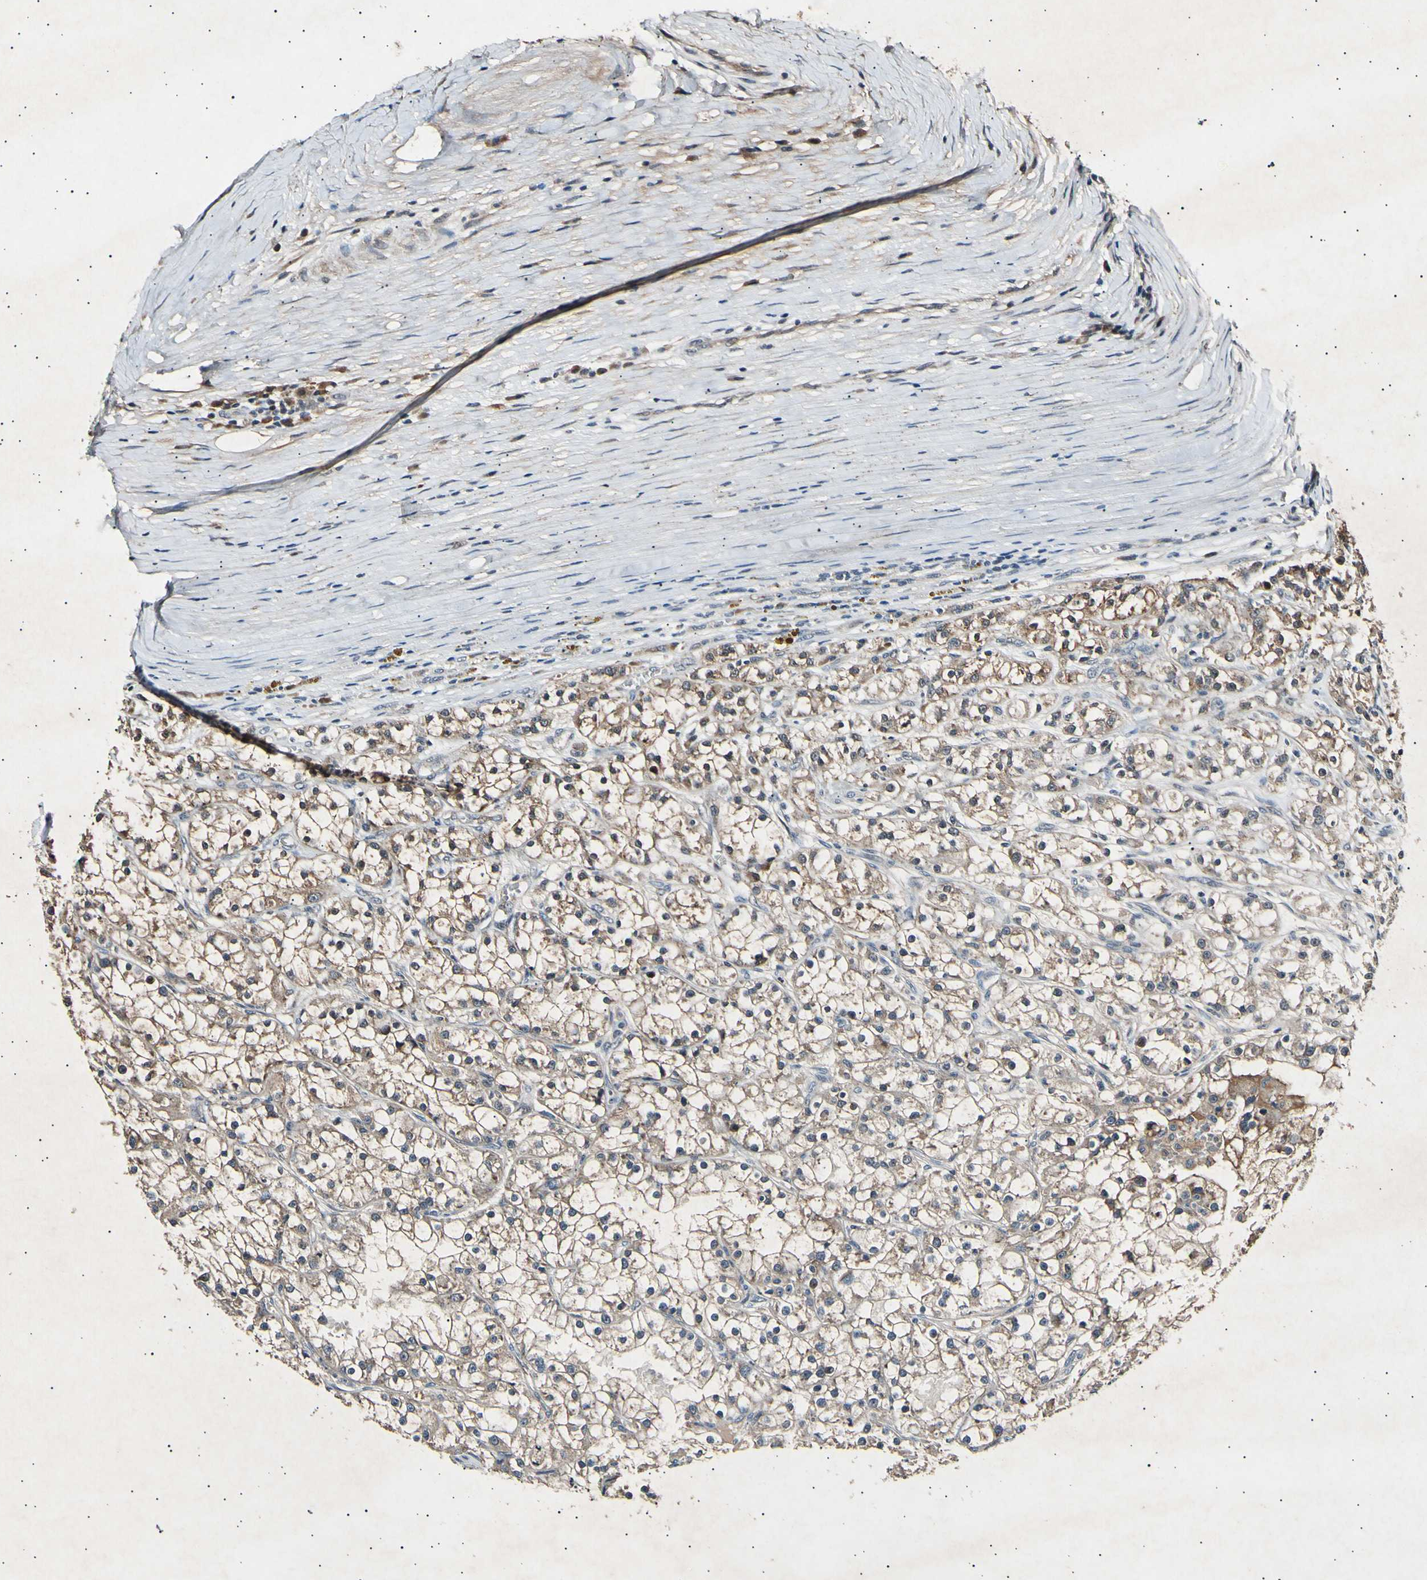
{"staining": {"intensity": "moderate", "quantity": ">75%", "location": "cytoplasmic/membranous"}, "tissue": "renal cancer", "cell_type": "Tumor cells", "image_type": "cancer", "snomed": [{"axis": "morphology", "description": "Adenocarcinoma, NOS"}, {"axis": "topography", "description": "Kidney"}], "caption": "Immunohistochemical staining of human renal adenocarcinoma shows moderate cytoplasmic/membranous protein expression in about >75% of tumor cells.", "gene": "ADCY3", "patient": {"sex": "female", "age": 52}}